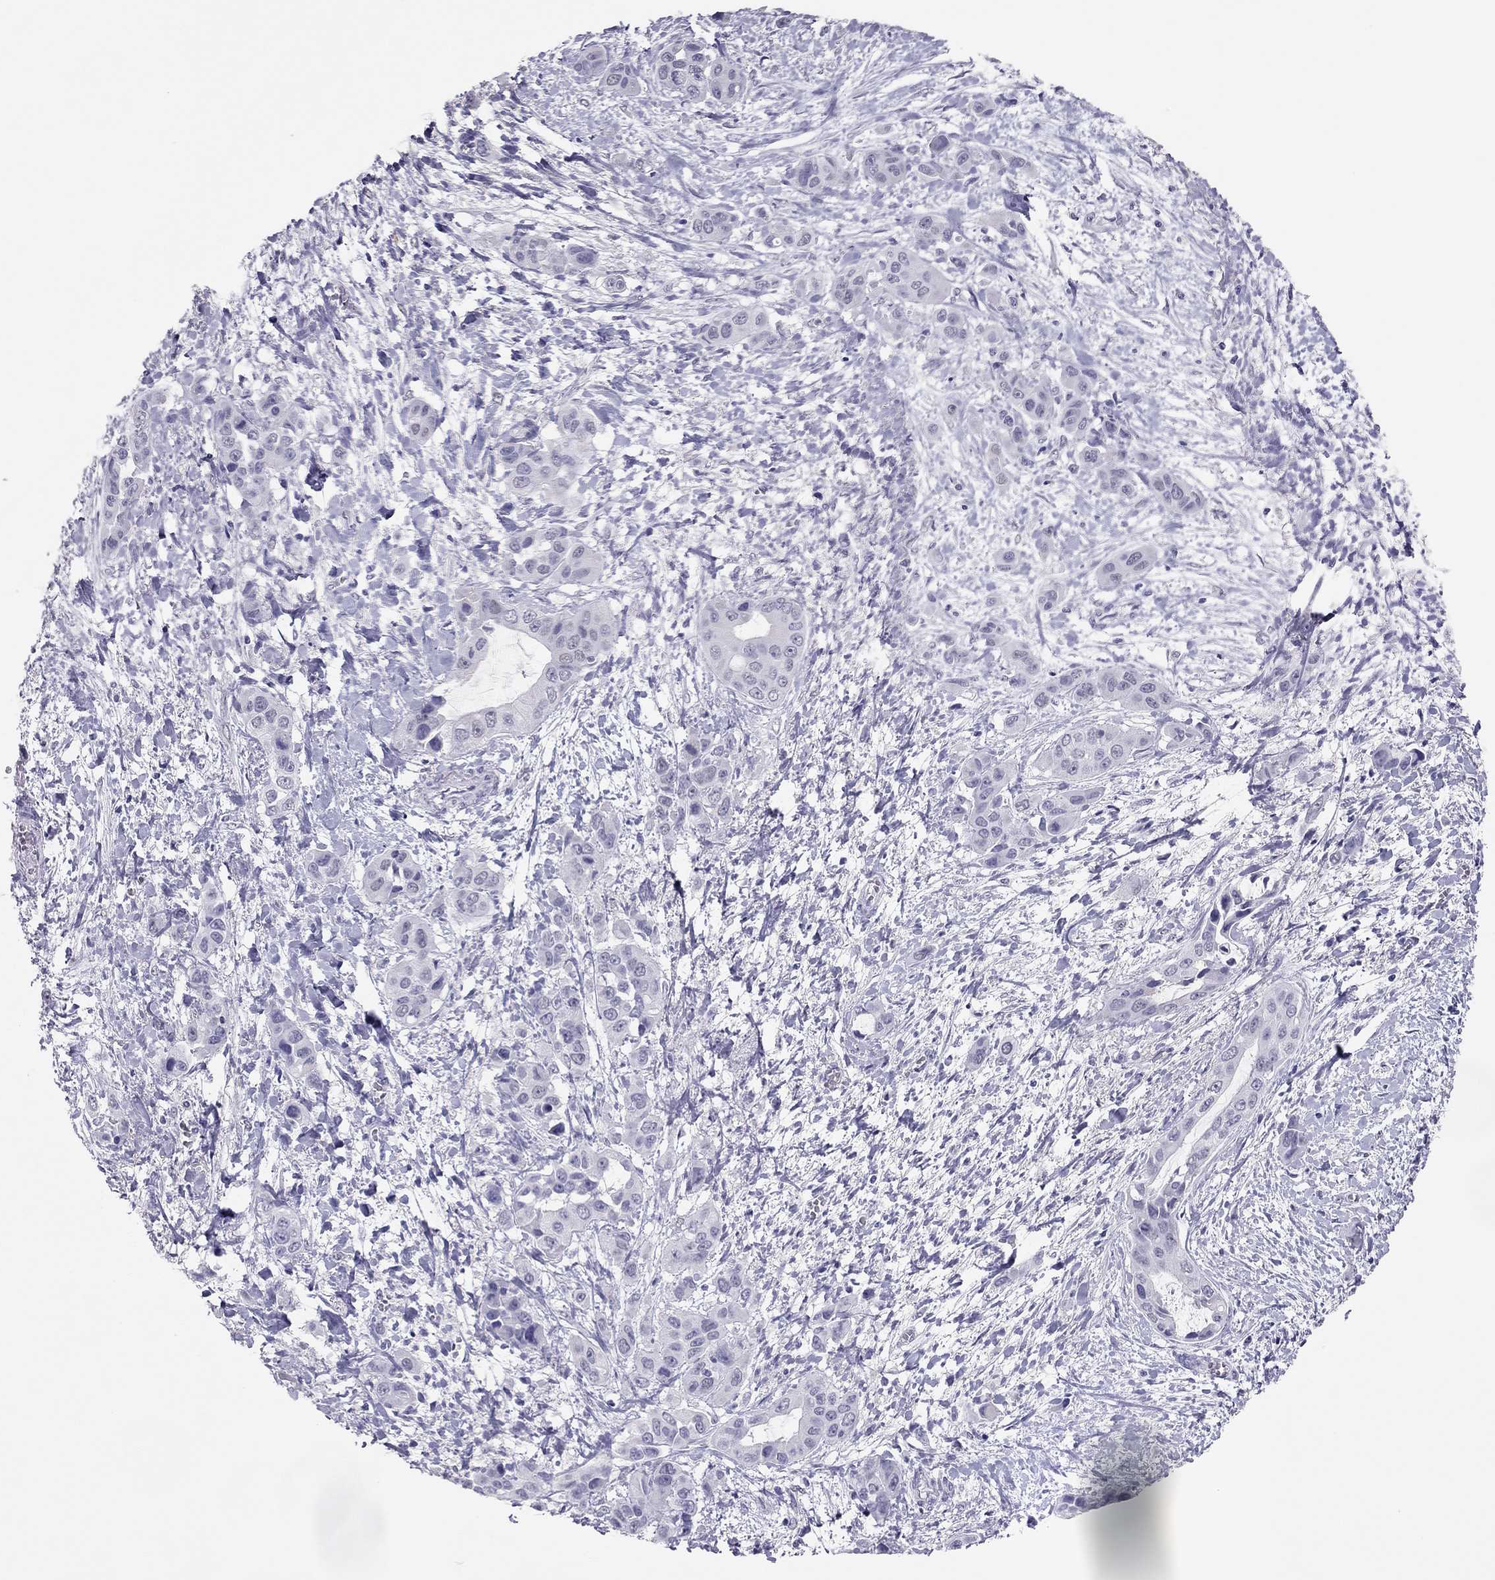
{"staining": {"intensity": "negative", "quantity": "none", "location": "none"}, "tissue": "liver cancer", "cell_type": "Tumor cells", "image_type": "cancer", "snomed": [{"axis": "morphology", "description": "Cholangiocarcinoma"}, {"axis": "topography", "description": "Liver"}], "caption": "Liver cancer (cholangiocarcinoma) was stained to show a protein in brown. There is no significant expression in tumor cells.", "gene": "PHOX2A", "patient": {"sex": "female", "age": 52}}